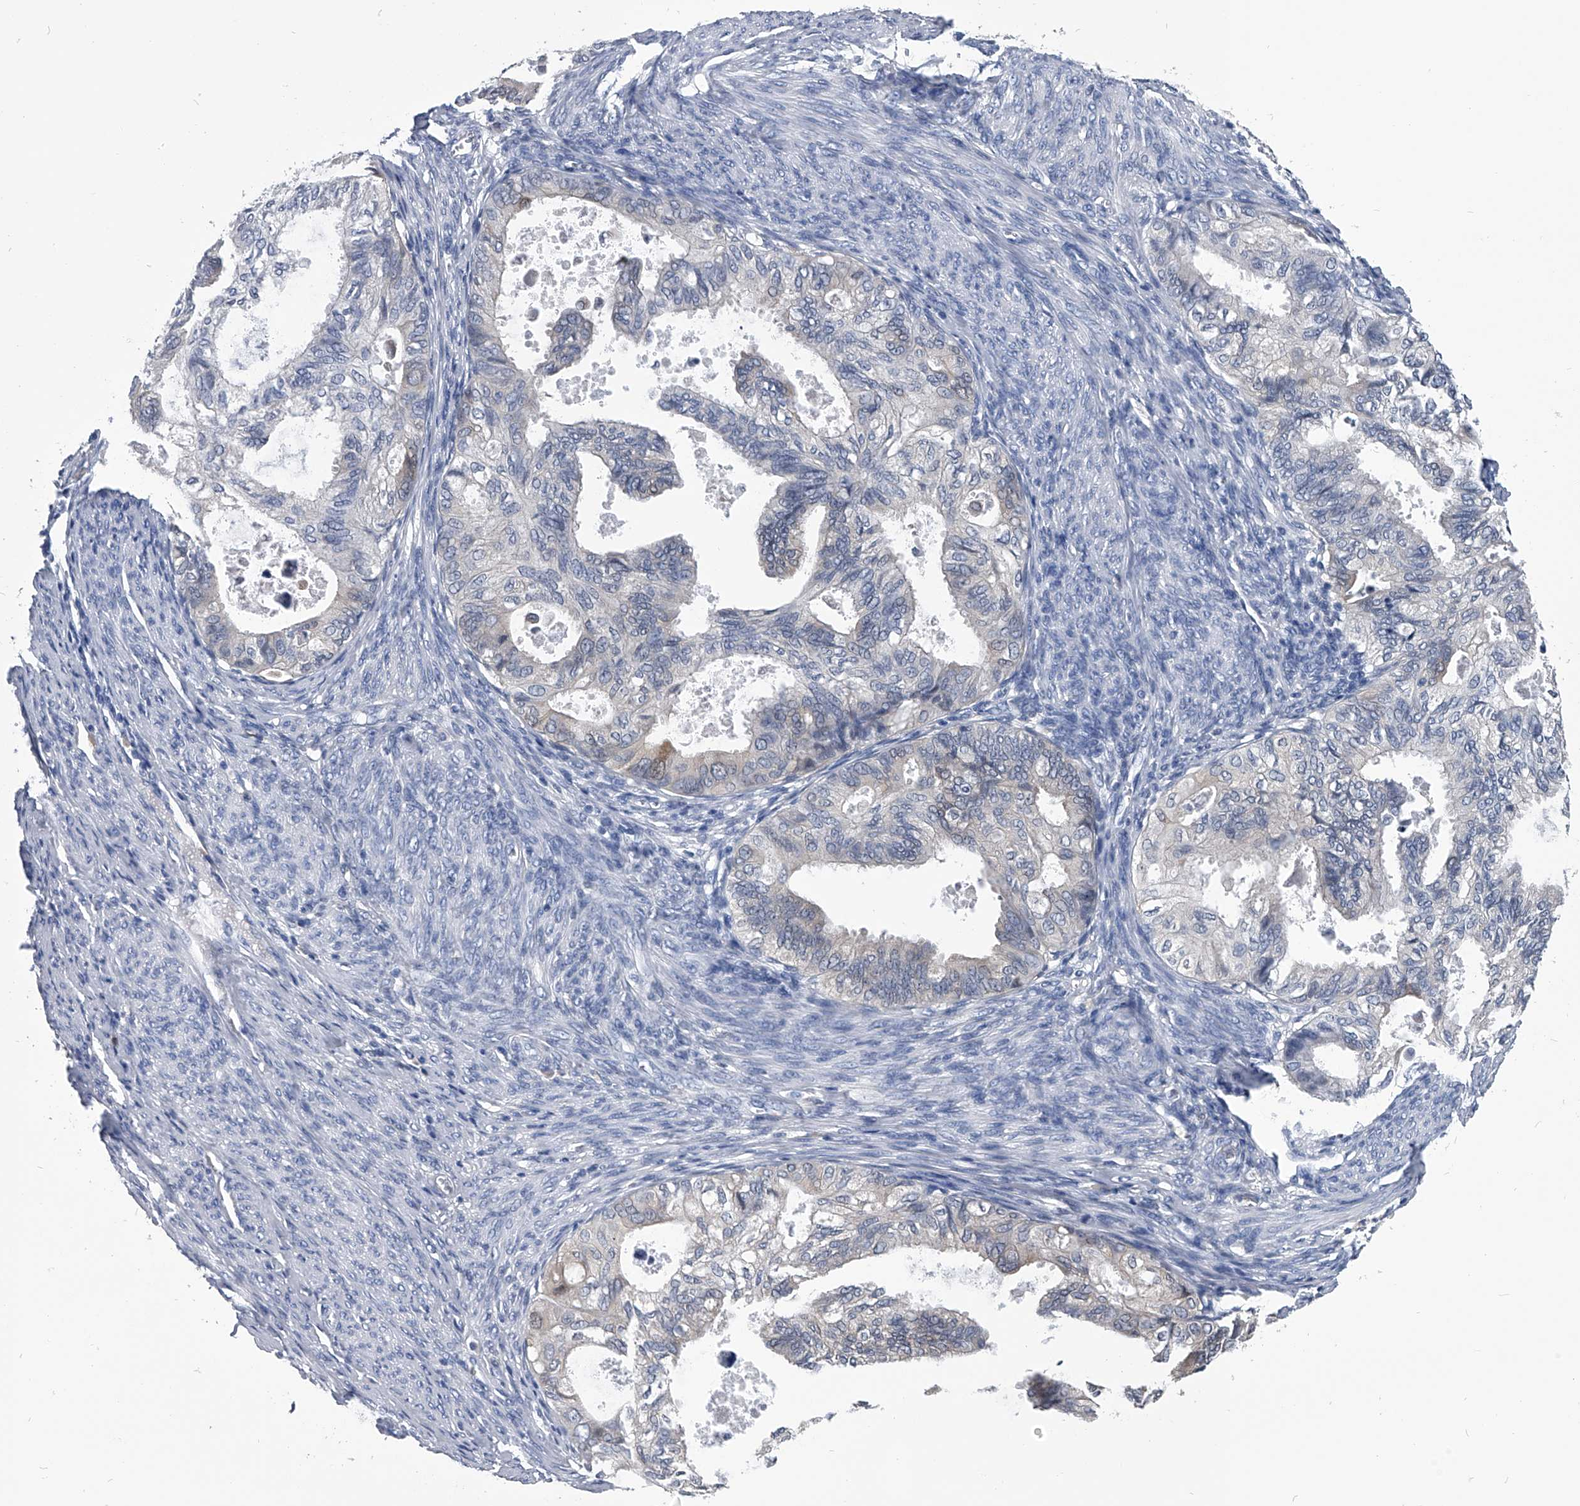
{"staining": {"intensity": "weak", "quantity": "<25%", "location": "cytoplasmic/membranous"}, "tissue": "cervical cancer", "cell_type": "Tumor cells", "image_type": "cancer", "snomed": [{"axis": "morphology", "description": "Normal tissue, NOS"}, {"axis": "morphology", "description": "Adenocarcinoma, NOS"}, {"axis": "topography", "description": "Cervix"}, {"axis": "topography", "description": "Endometrium"}], "caption": "Immunohistochemistry image of human adenocarcinoma (cervical) stained for a protein (brown), which demonstrates no staining in tumor cells.", "gene": "PDXK", "patient": {"sex": "female", "age": 86}}